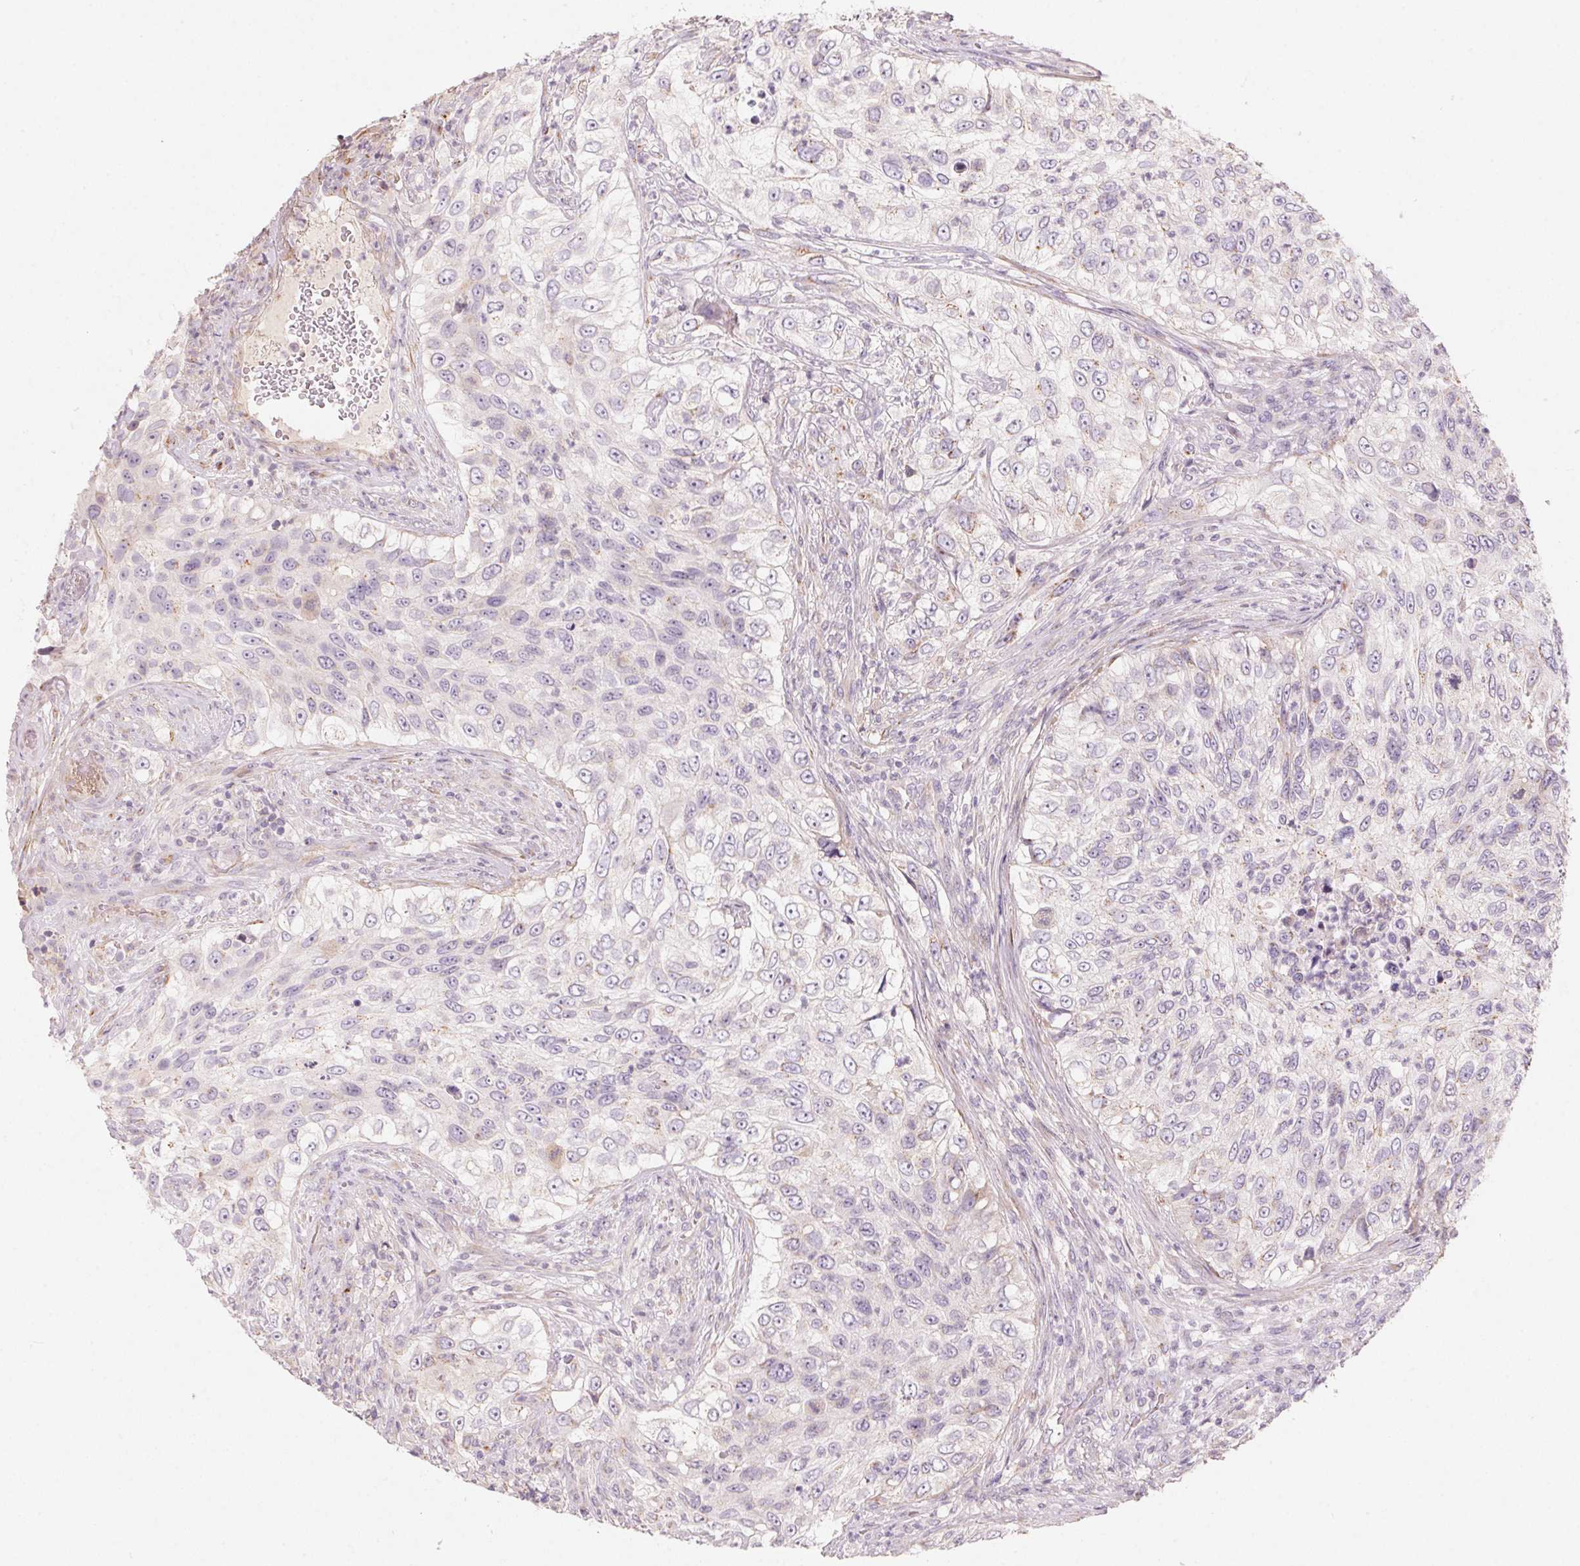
{"staining": {"intensity": "negative", "quantity": "none", "location": "none"}, "tissue": "urothelial cancer", "cell_type": "Tumor cells", "image_type": "cancer", "snomed": [{"axis": "morphology", "description": "Urothelial carcinoma, High grade"}, {"axis": "topography", "description": "Urinary bladder"}], "caption": "The immunohistochemistry (IHC) histopathology image has no significant positivity in tumor cells of urothelial carcinoma (high-grade) tissue. (Brightfield microscopy of DAB (3,3'-diaminobenzidine) immunohistochemistry at high magnification).", "gene": "DRAM2", "patient": {"sex": "female", "age": 60}}